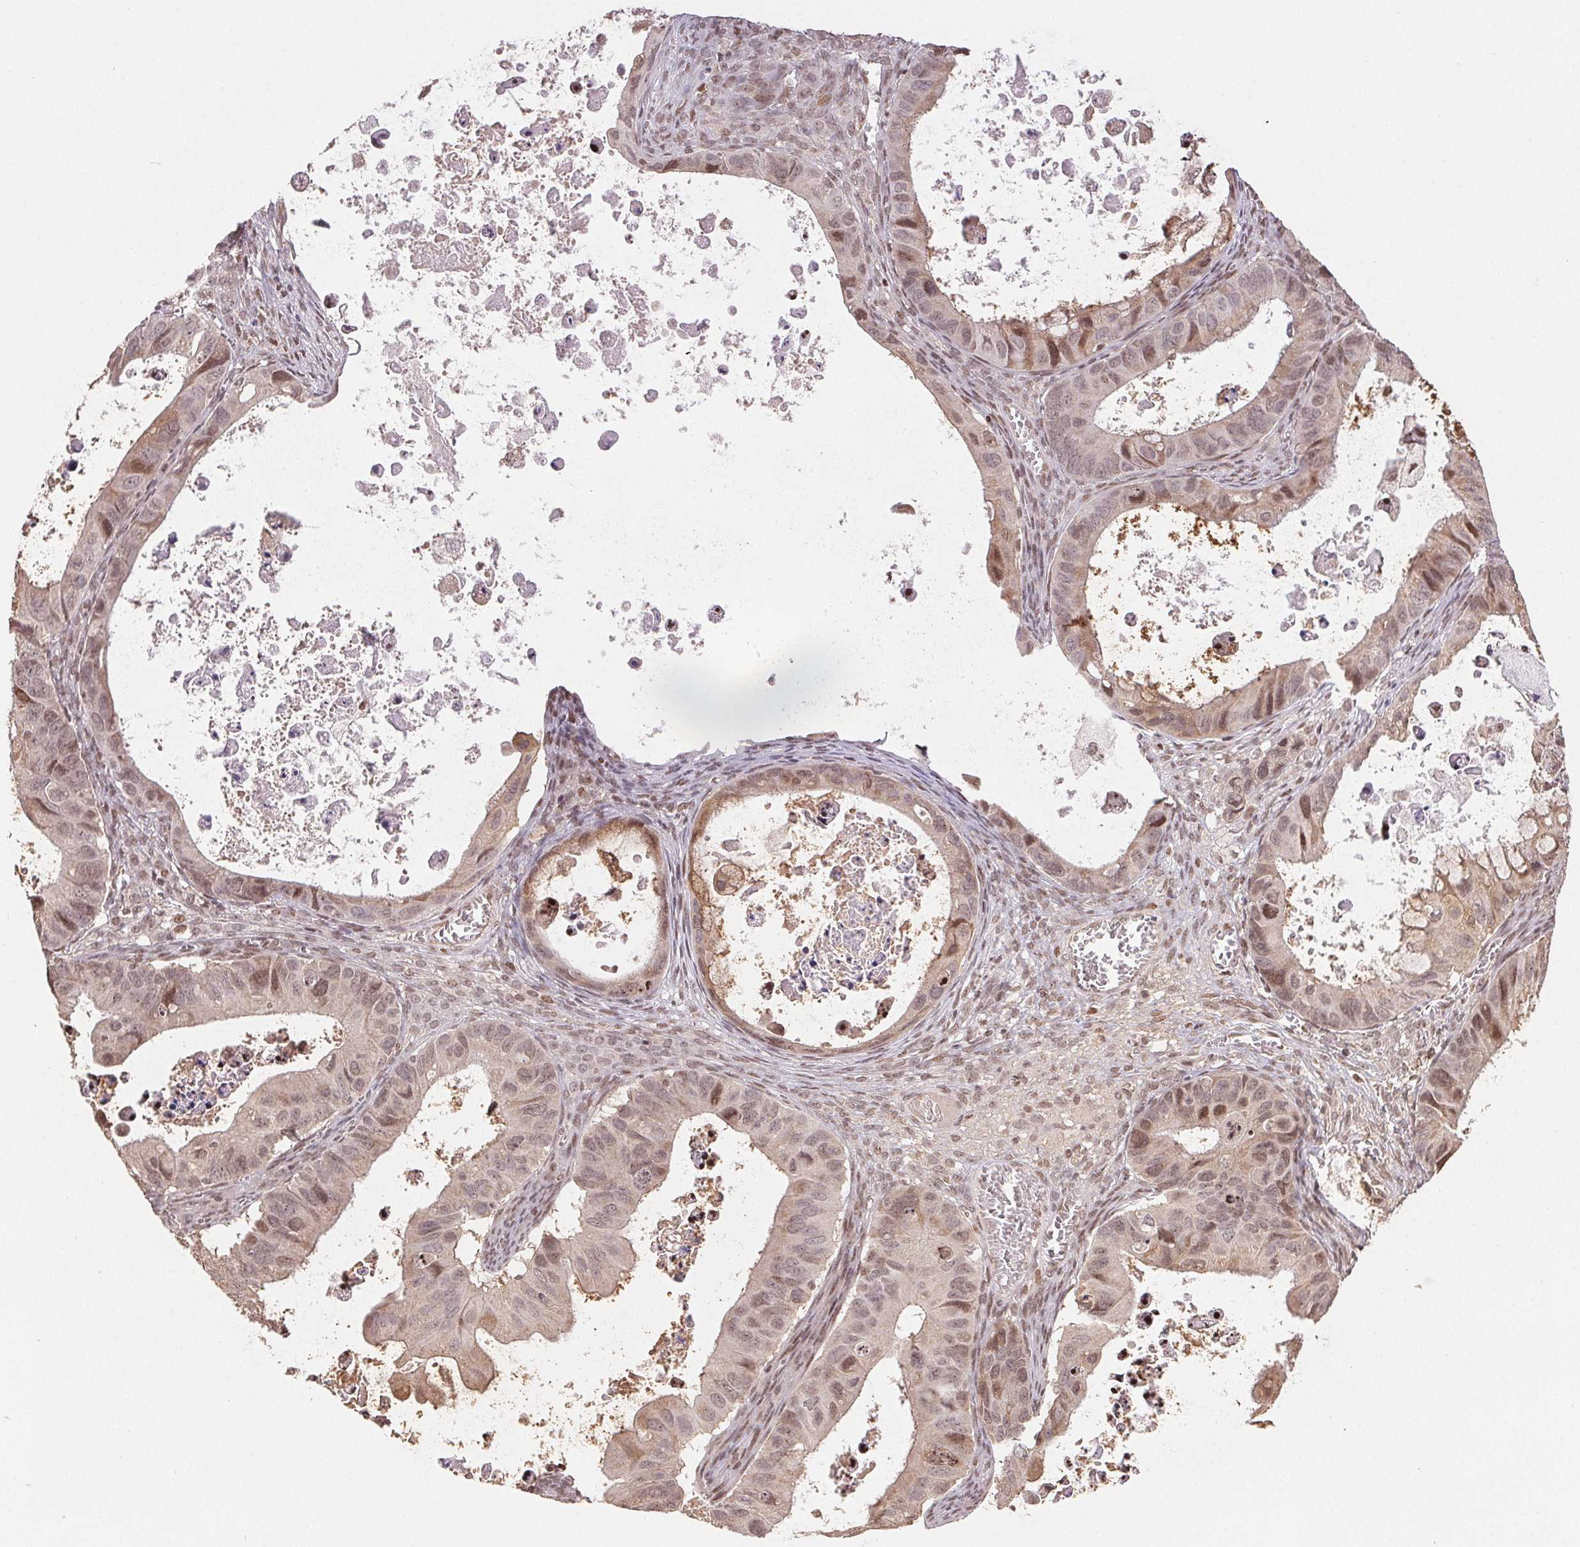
{"staining": {"intensity": "moderate", "quantity": ">75%", "location": "cytoplasmic/membranous,nuclear"}, "tissue": "ovarian cancer", "cell_type": "Tumor cells", "image_type": "cancer", "snomed": [{"axis": "morphology", "description": "Cystadenocarcinoma, mucinous, NOS"}, {"axis": "topography", "description": "Ovary"}], "caption": "A high-resolution image shows IHC staining of ovarian cancer (mucinous cystadenocarcinoma), which reveals moderate cytoplasmic/membranous and nuclear staining in about >75% of tumor cells.", "gene": "MAPKAPK2", "patient": {"sex": "female", "age": 64}}